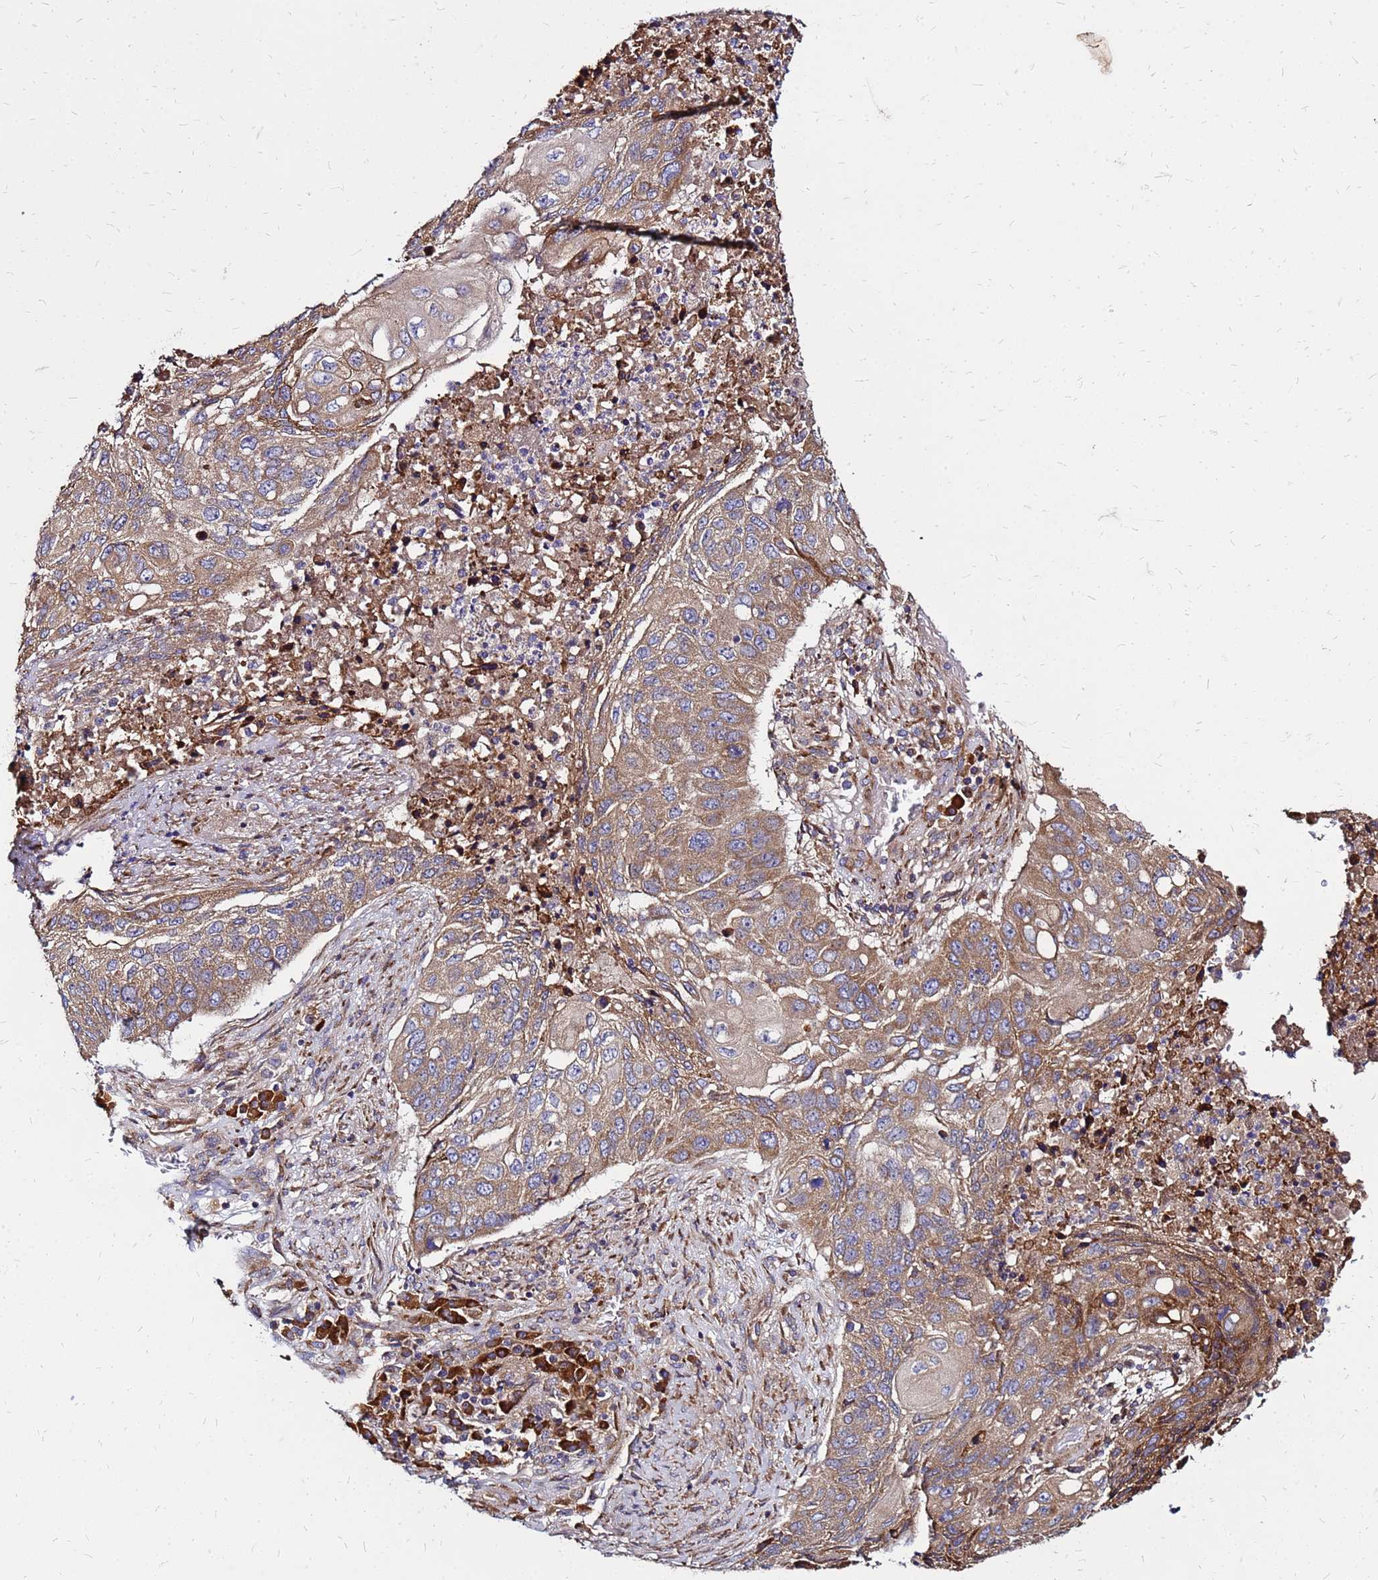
{"staining": {"intensity": "moderate", "quantity": ">75%", "location": "cytoplasmic/membranous"}, "tissue": "lung cancer", "cell_type": "Tumor cells", "image_type": "cancer", "snomed": [{"axis": "morphology", "description": "Squamous cell carcinoma, NOS"}, {"axis": "topography", "description": "Lung"}], "caption": "Lung cancer stained with DAB (3,3'-diaminobenzidine) immunohistochemistry exhibits medium levels of moderate cytoplasmic/membranous positivity in about >75% of tumor cells.", "gene": "VMO1", "patient": {"sex": "female", "age": 63}}